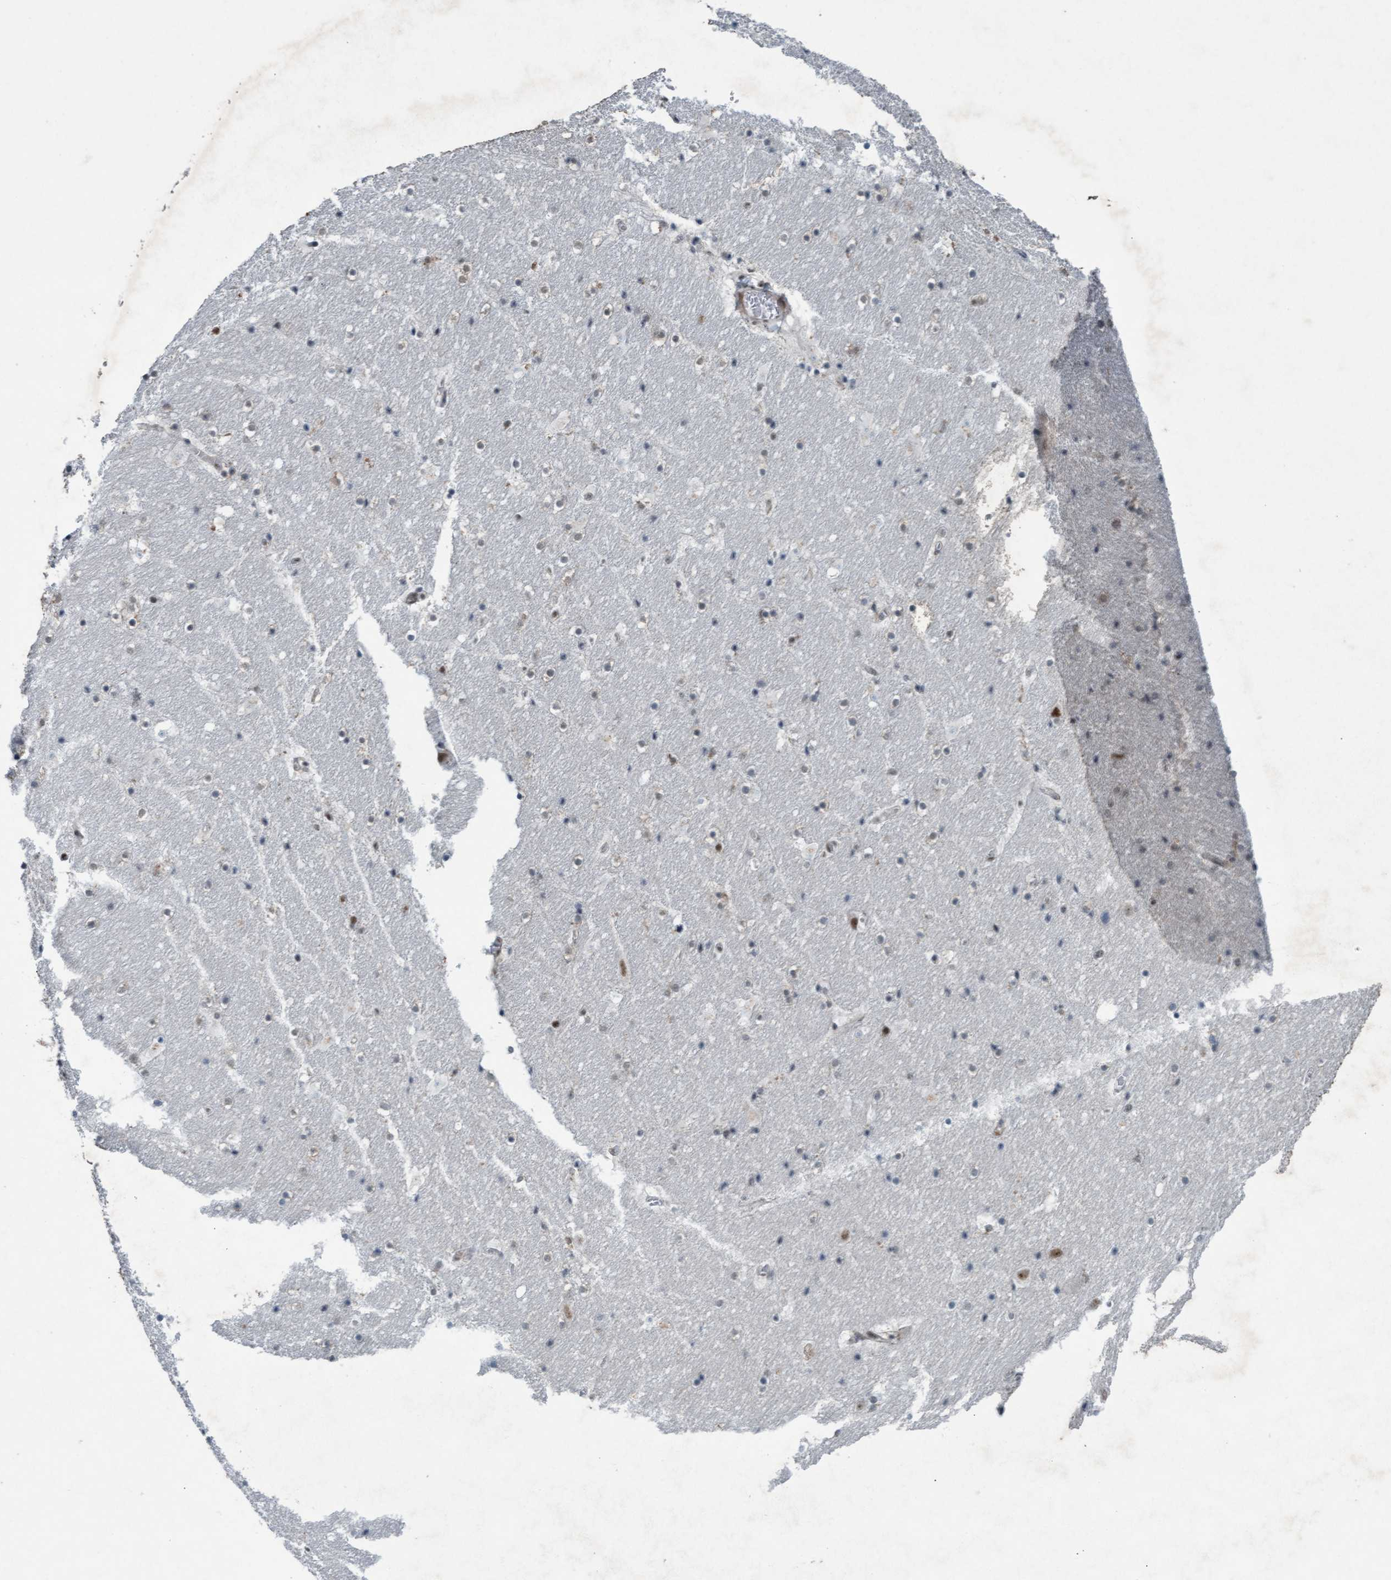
{"staining": {"intensity": "weak", "quantity": "<25%", "location": "nuclear"}, "tissue": "hippocampus", "cell_type": "Glial cells", "image_type": "normal", "snomed": [{"axis": "morphology", "description": "Normal tissue, NOS"}, {"axis": "topography", "description": "Hippocampus"}], "caption": "DAB (3,3'-diaminobenzidine) immunohistochemical staining of normal hippocampus displays no significant positivity in glial cells.", "gene": "CWC27", "patient": {"sex": "male", "age": 45}}